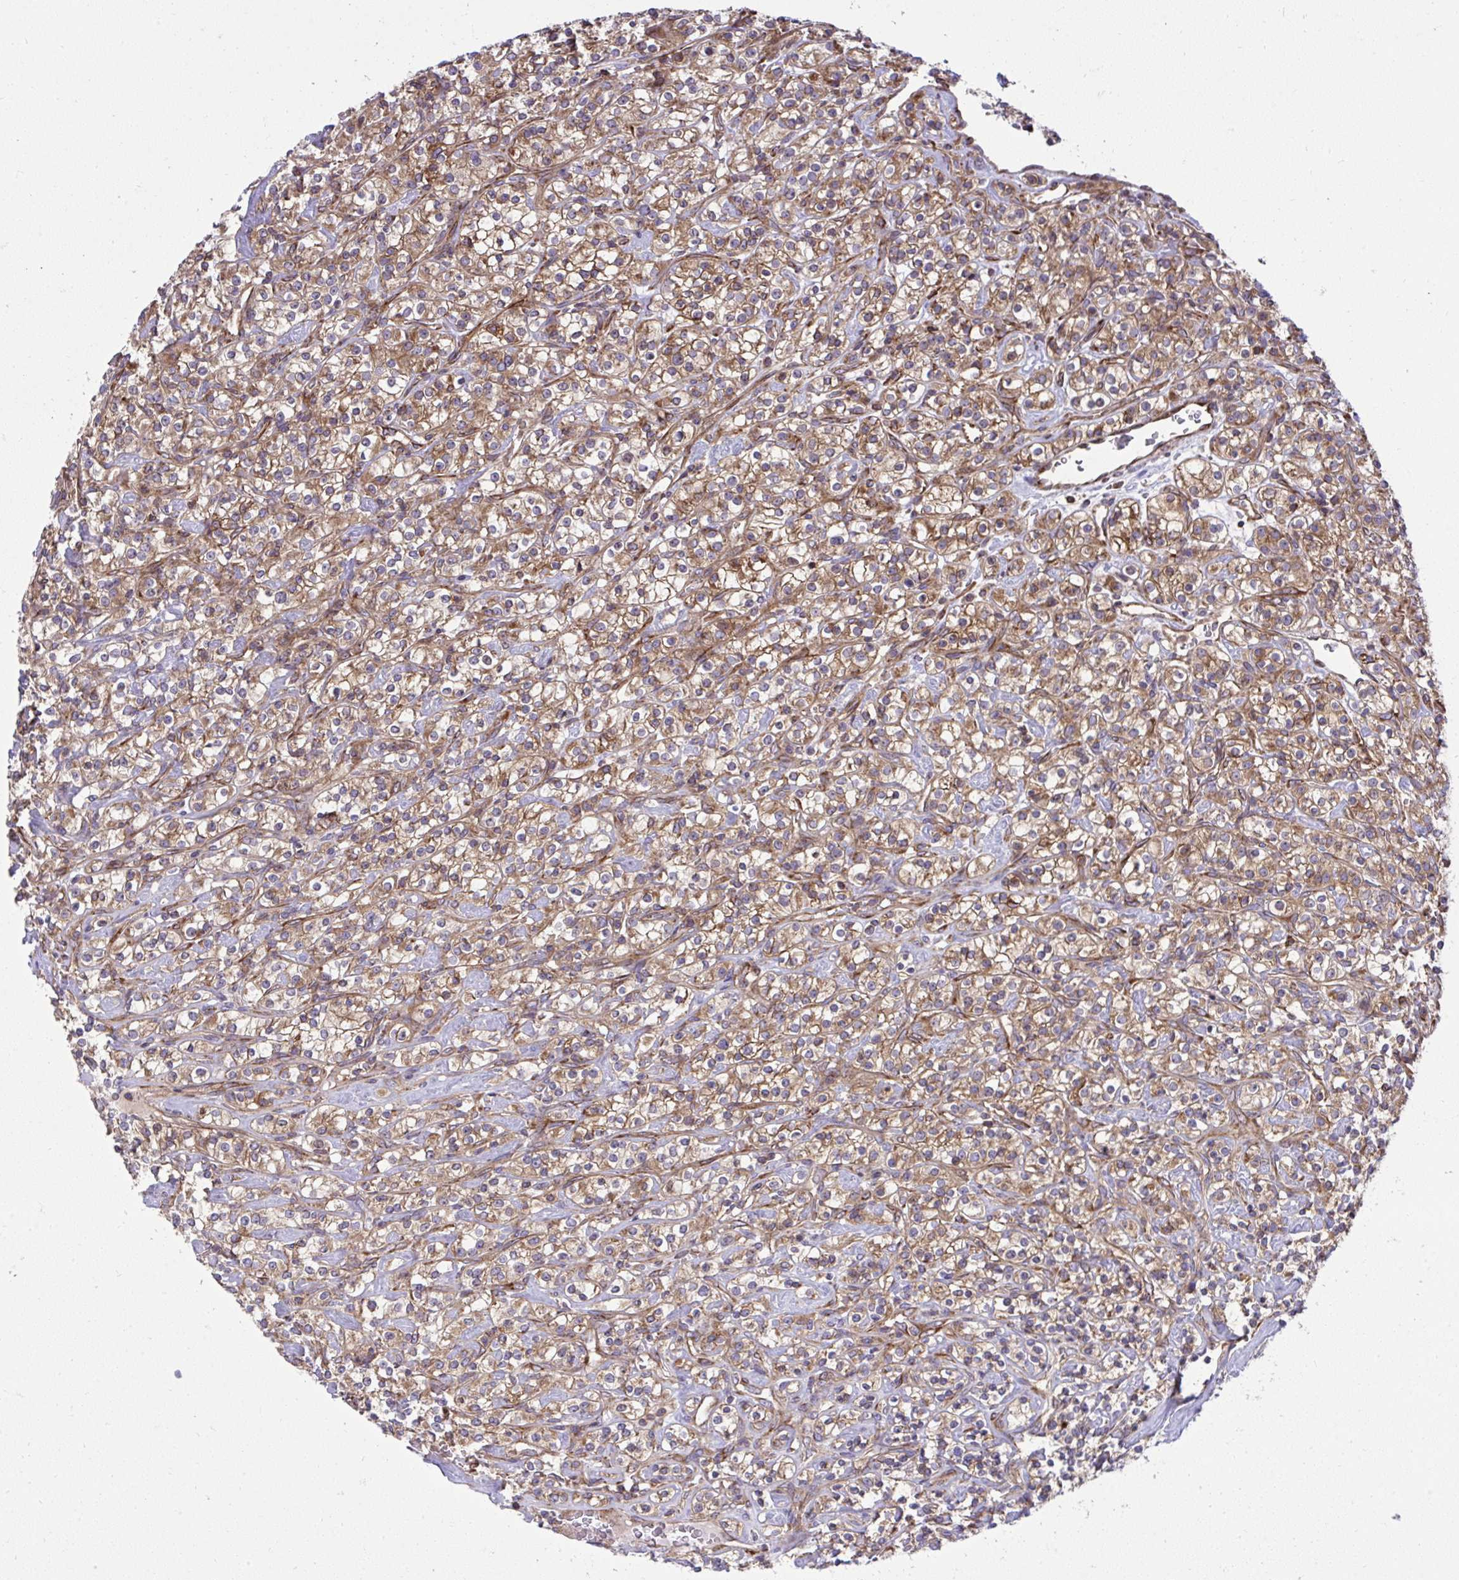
{"staining": {"intensity": "moderate", "quantity": ">75%", "location": "cytoplasmic/membranous"}, "tissue": "renal cancer", "cell_type": "Tumor cells", "image_type": "cancer", "snomed": [{"axis": "morphology", "description": "Adenocarcinoma, NOS"}, {"axis": "topography", "description": "Kidney"}], "caption": "Renal cancer stained for a protein demonstrates moderate cytoplasmic/membranous positivity in tumor cells. (DAB (3,3'-diaminobenzidine) IHC, brown staining for protein, blue staining for nuclei).", "gene": "NMNAT3", "patient": {"sex": "male", "age": 77}}